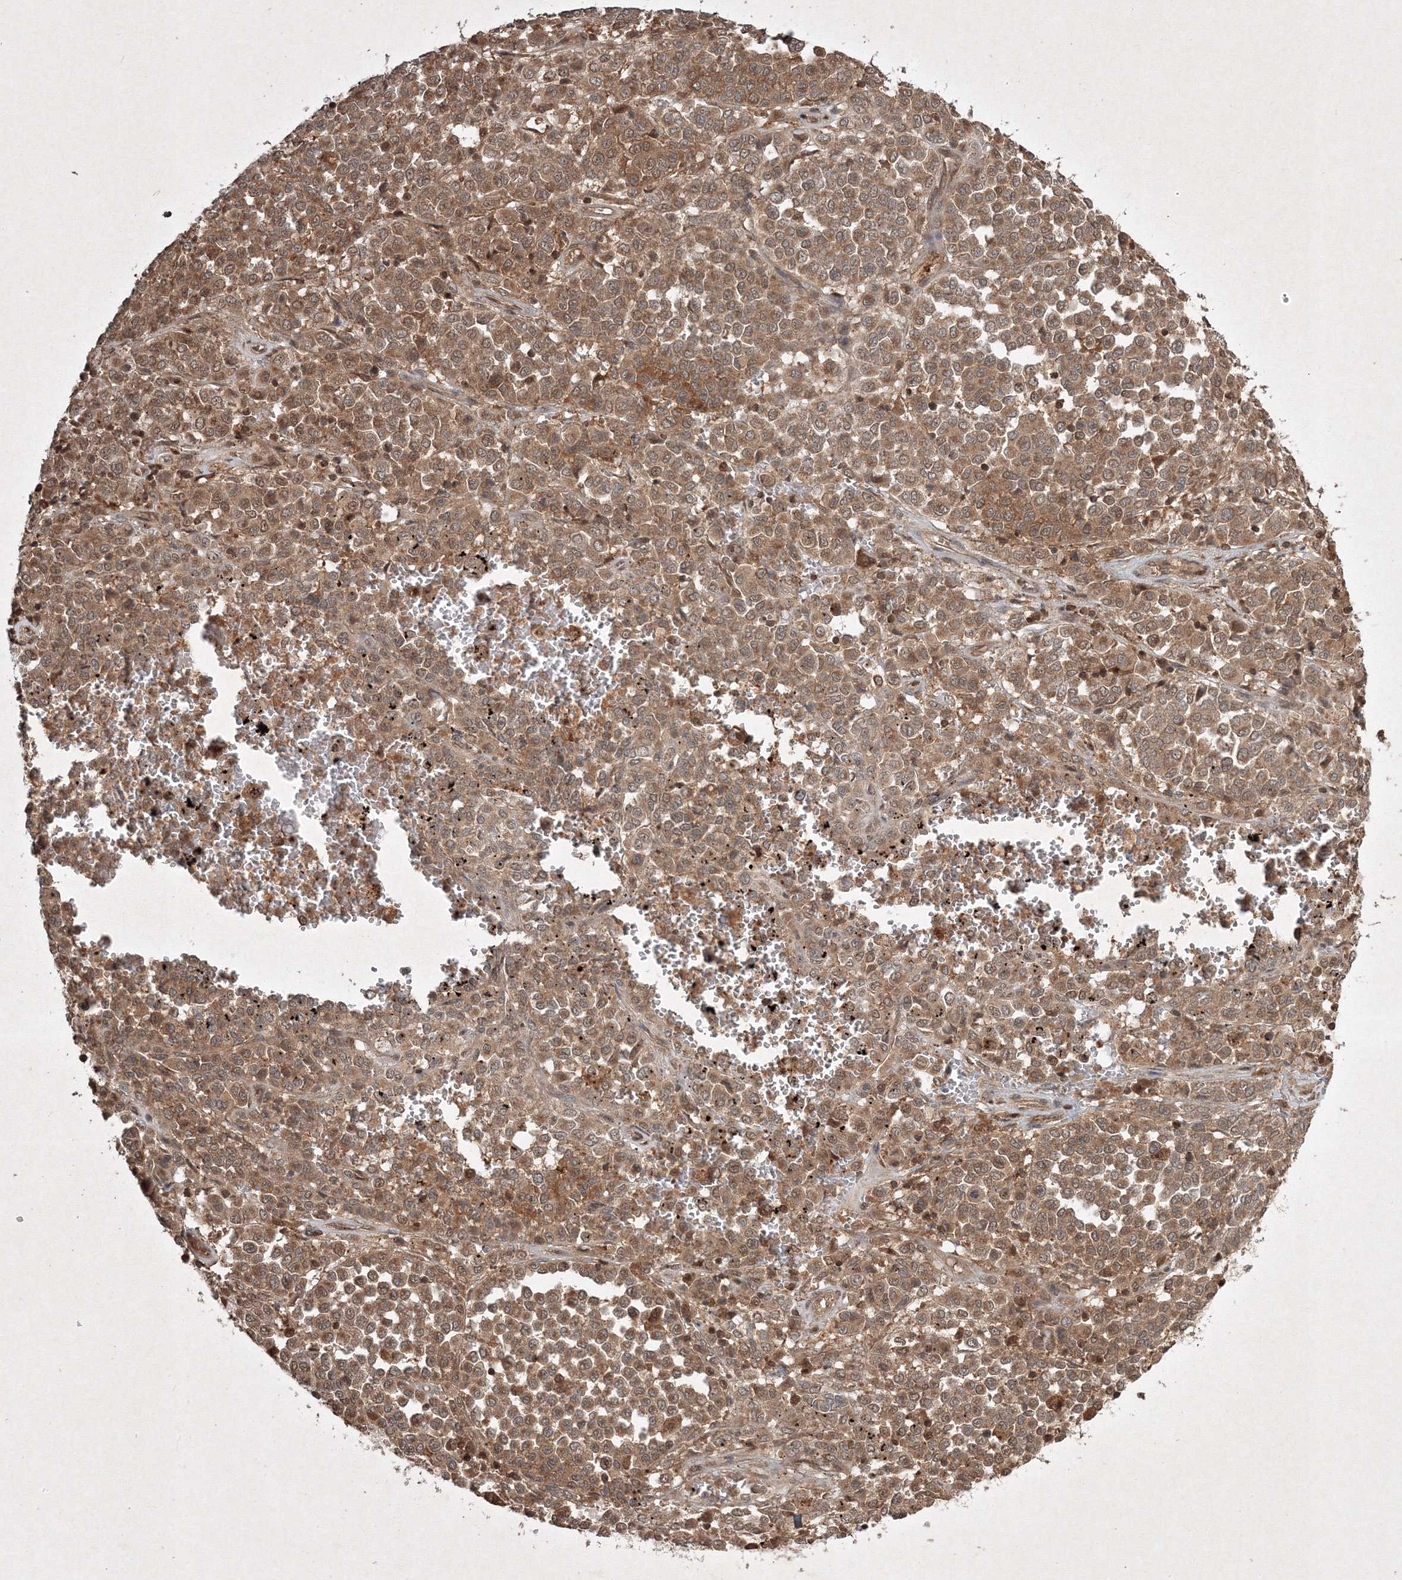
{"staining": {"intensity": "moderate", "quantity": ">75%", "location": "cytoplasmic/membranous"}, "tissue": "melanoma", "cell_type": "Tumor cells", "image_type": "cancer", "snomed": [{"axis": "morphology", "description": "Malignant melanoma, Metastatic site"}, {"axis": "topography", "description": "Pancreas"}], "caption": "This is an image of immunohistochemistry staining of malignant melanoma (metastatic site), which shows moderate staining in the cytoplasmic/membranous of tumor cells.", "gene": "PLTP", "patient": {"sex": "female", "age": 30}}